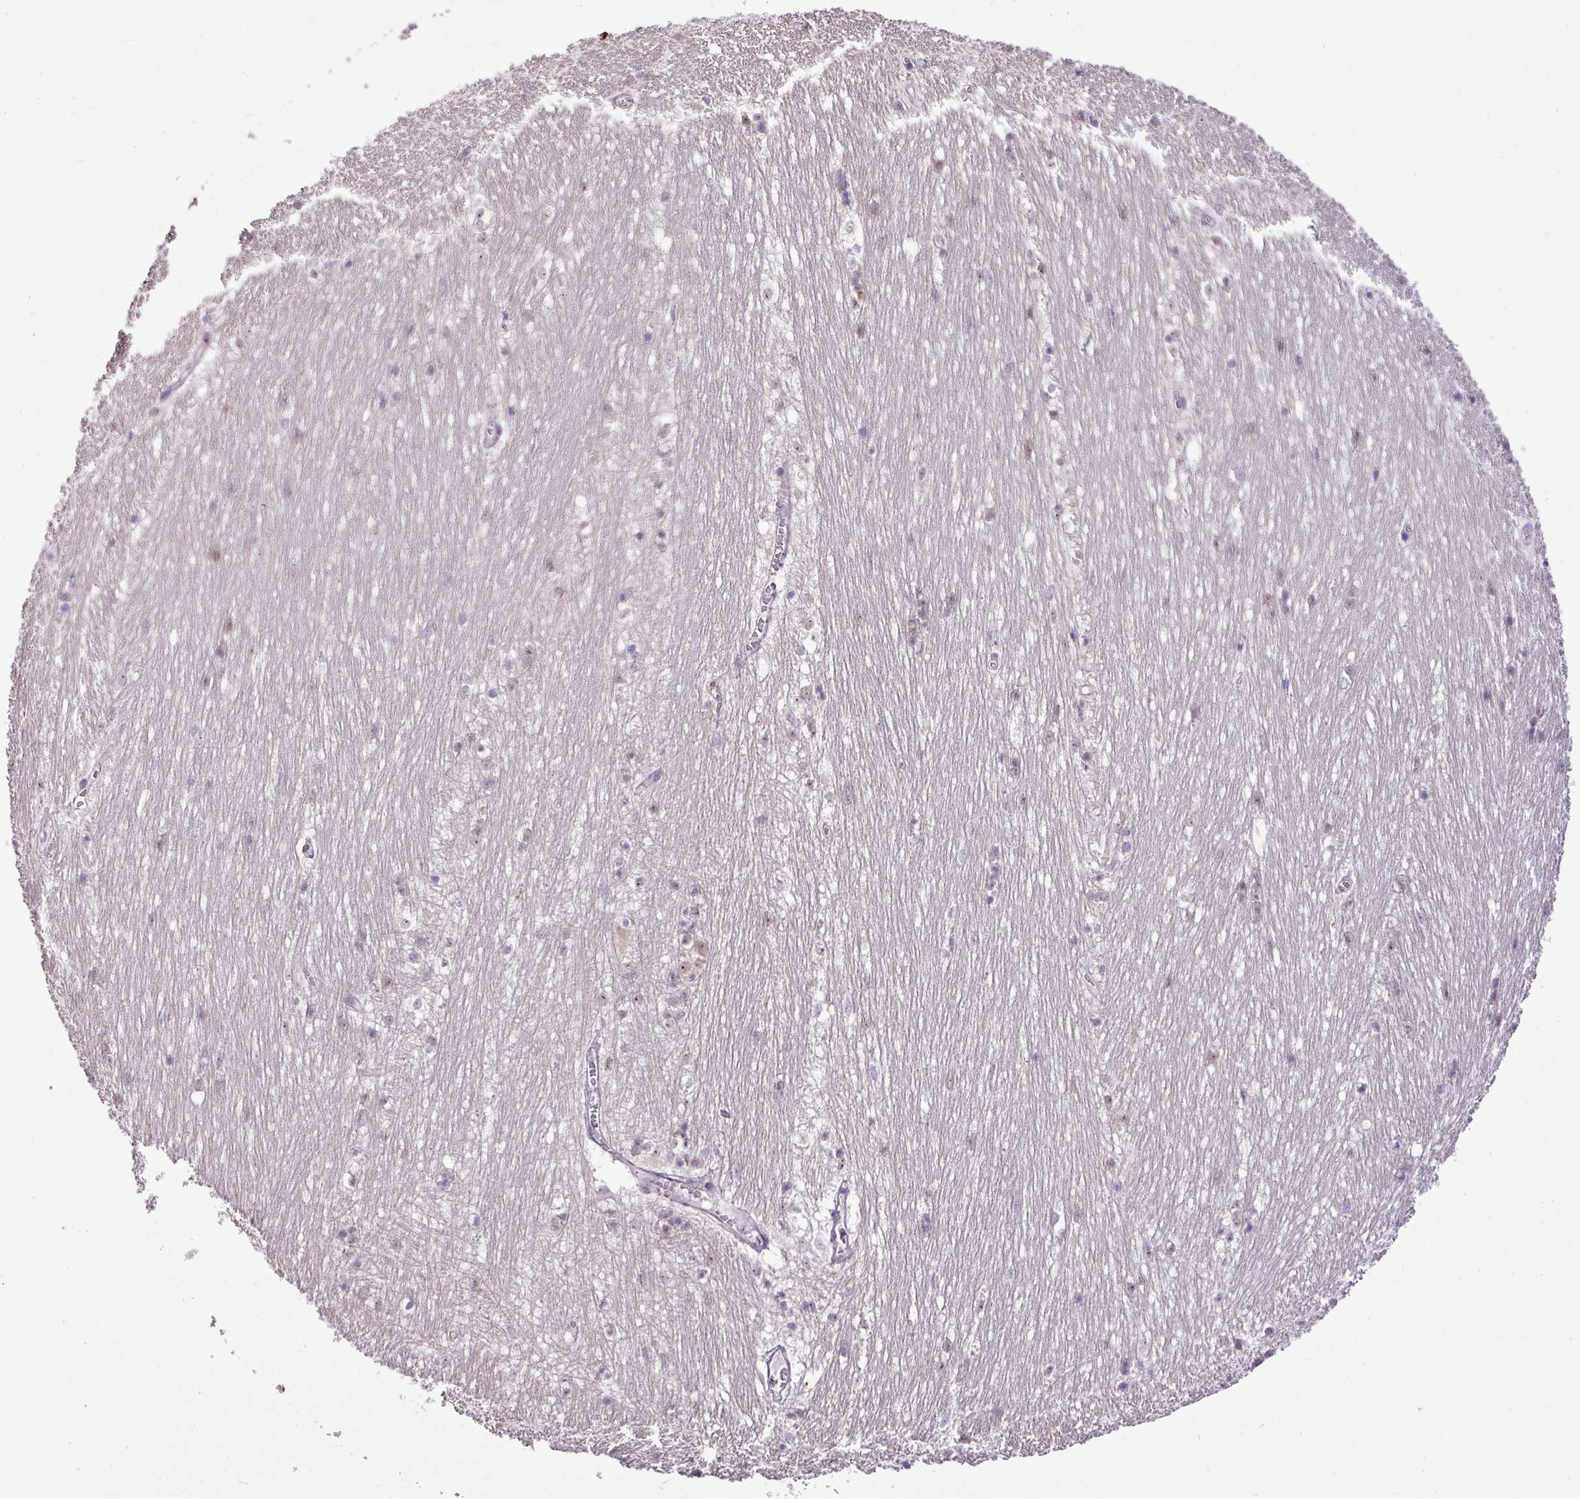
{"staining": {"intensity": "weak", "quantity": "<25%", "location": "nuclear"}, "tissue": "hippocampus", "cell_type": "Glial cells", "image_type": "normal", "snomed": [{"axis": "morphology", "description": "Normal tissue, NOS"}, {"axis": "topography", "description": "Hippocampus"}], "caption": "An immunohistochemistry histopathology image of benign hippocampus is shown. There is no staining in glial cells of hippocampus. (DAB (3,3'-diaminobenzidine) immunohistochemistry, high magnification).", "gene": "MAK16", "patient": {"sex": "female", "age": 64}}